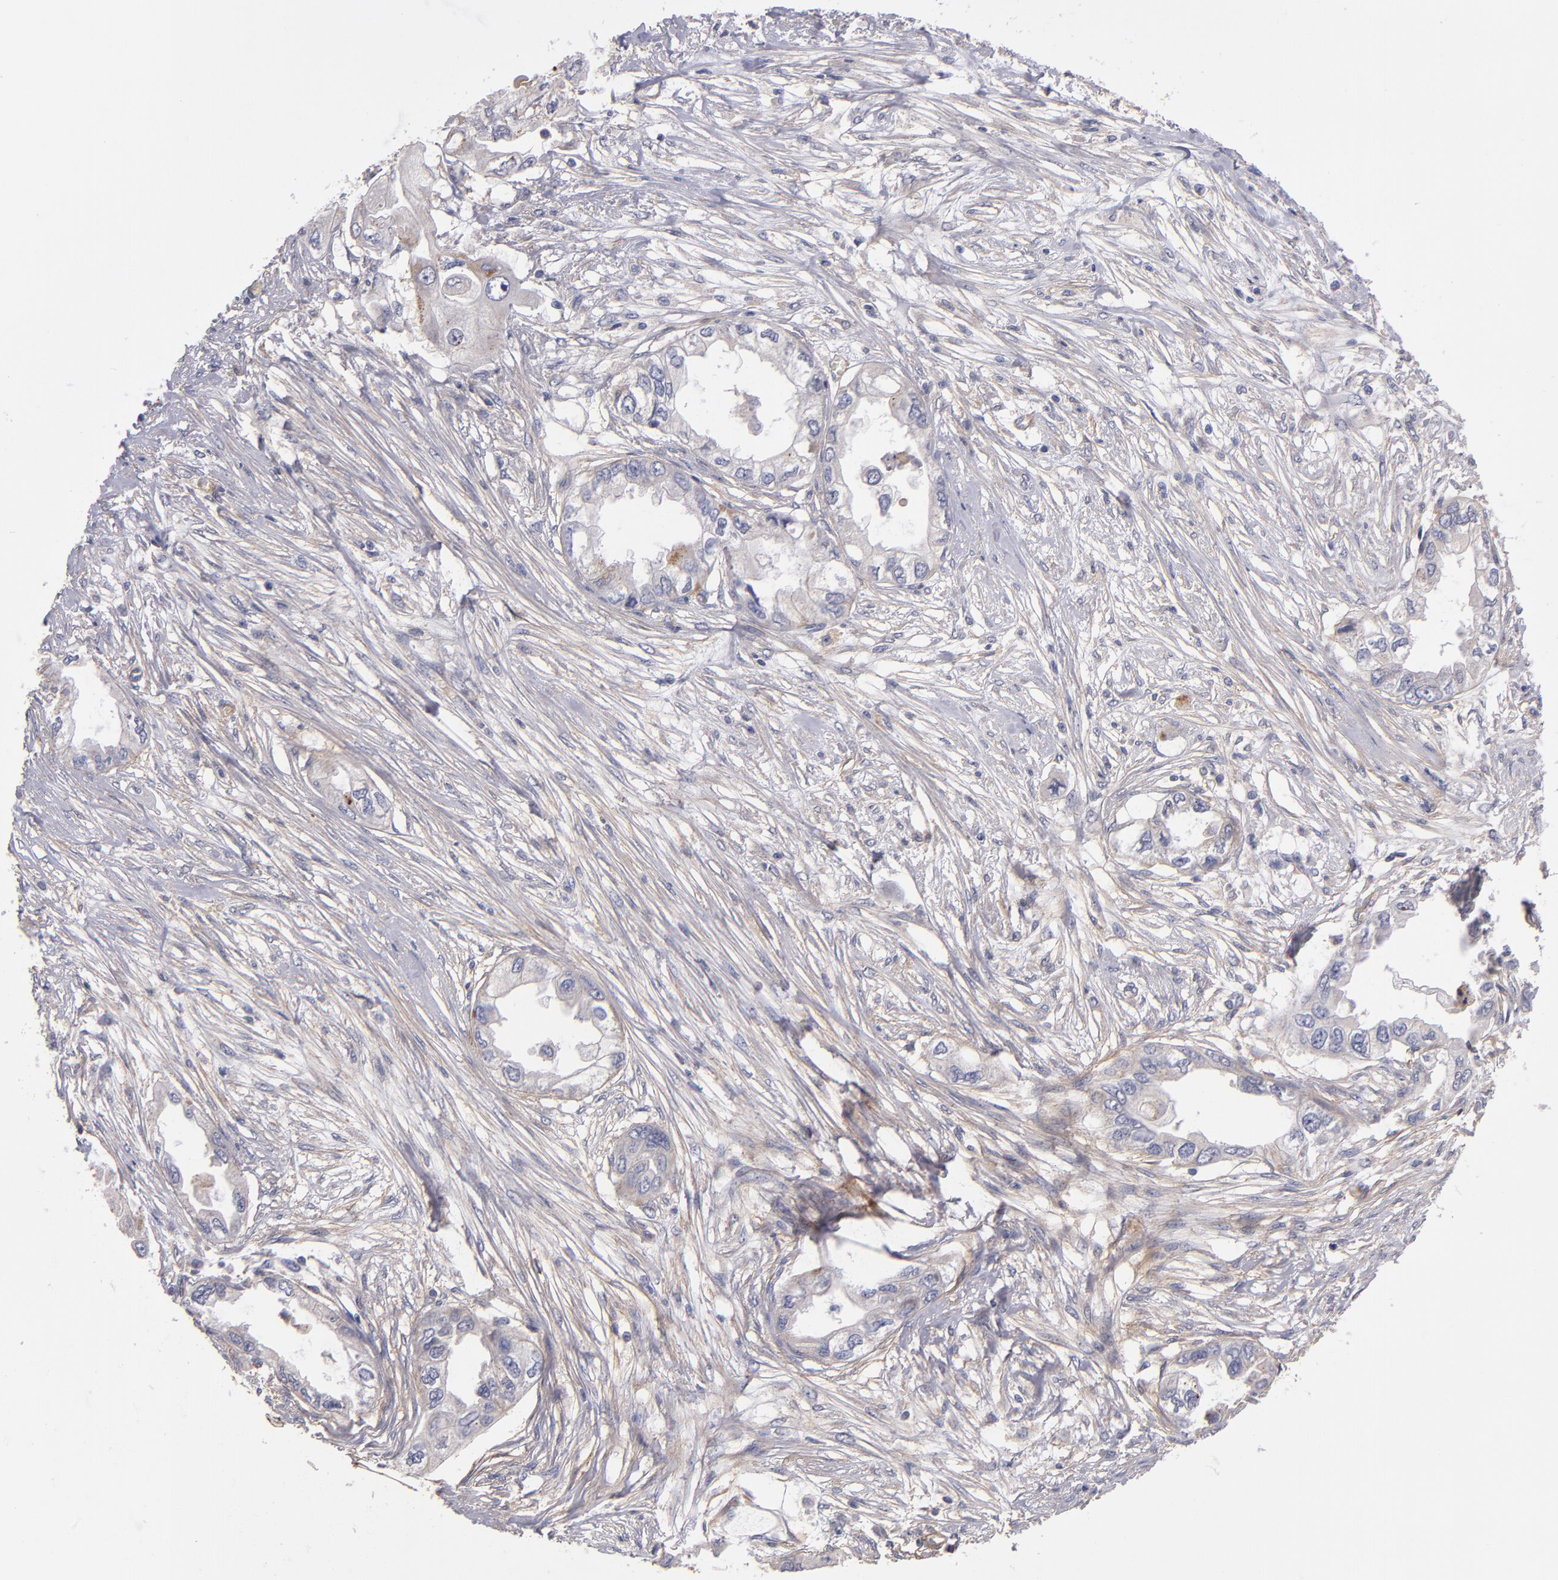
{"staining": {"intensity": "weak", "quantity": "<25%", "location": "cytoplasmic/membranous"}, "tissue": "endometrial cancer", "cell_type": "Tumor cells", "image_type": "cancer", "snomed": [{"axis": "morphology", "description": "Adenocarcinoma, NOS"}, {"axis": "topography", "description": "Endometrium"}], "caption": "The histopathology image displays no significant expression in tumor cells of adenocarcinoma (endometrial).", "gene": "PLSCR4", "patient": {"sex": "female", "age": 67}}